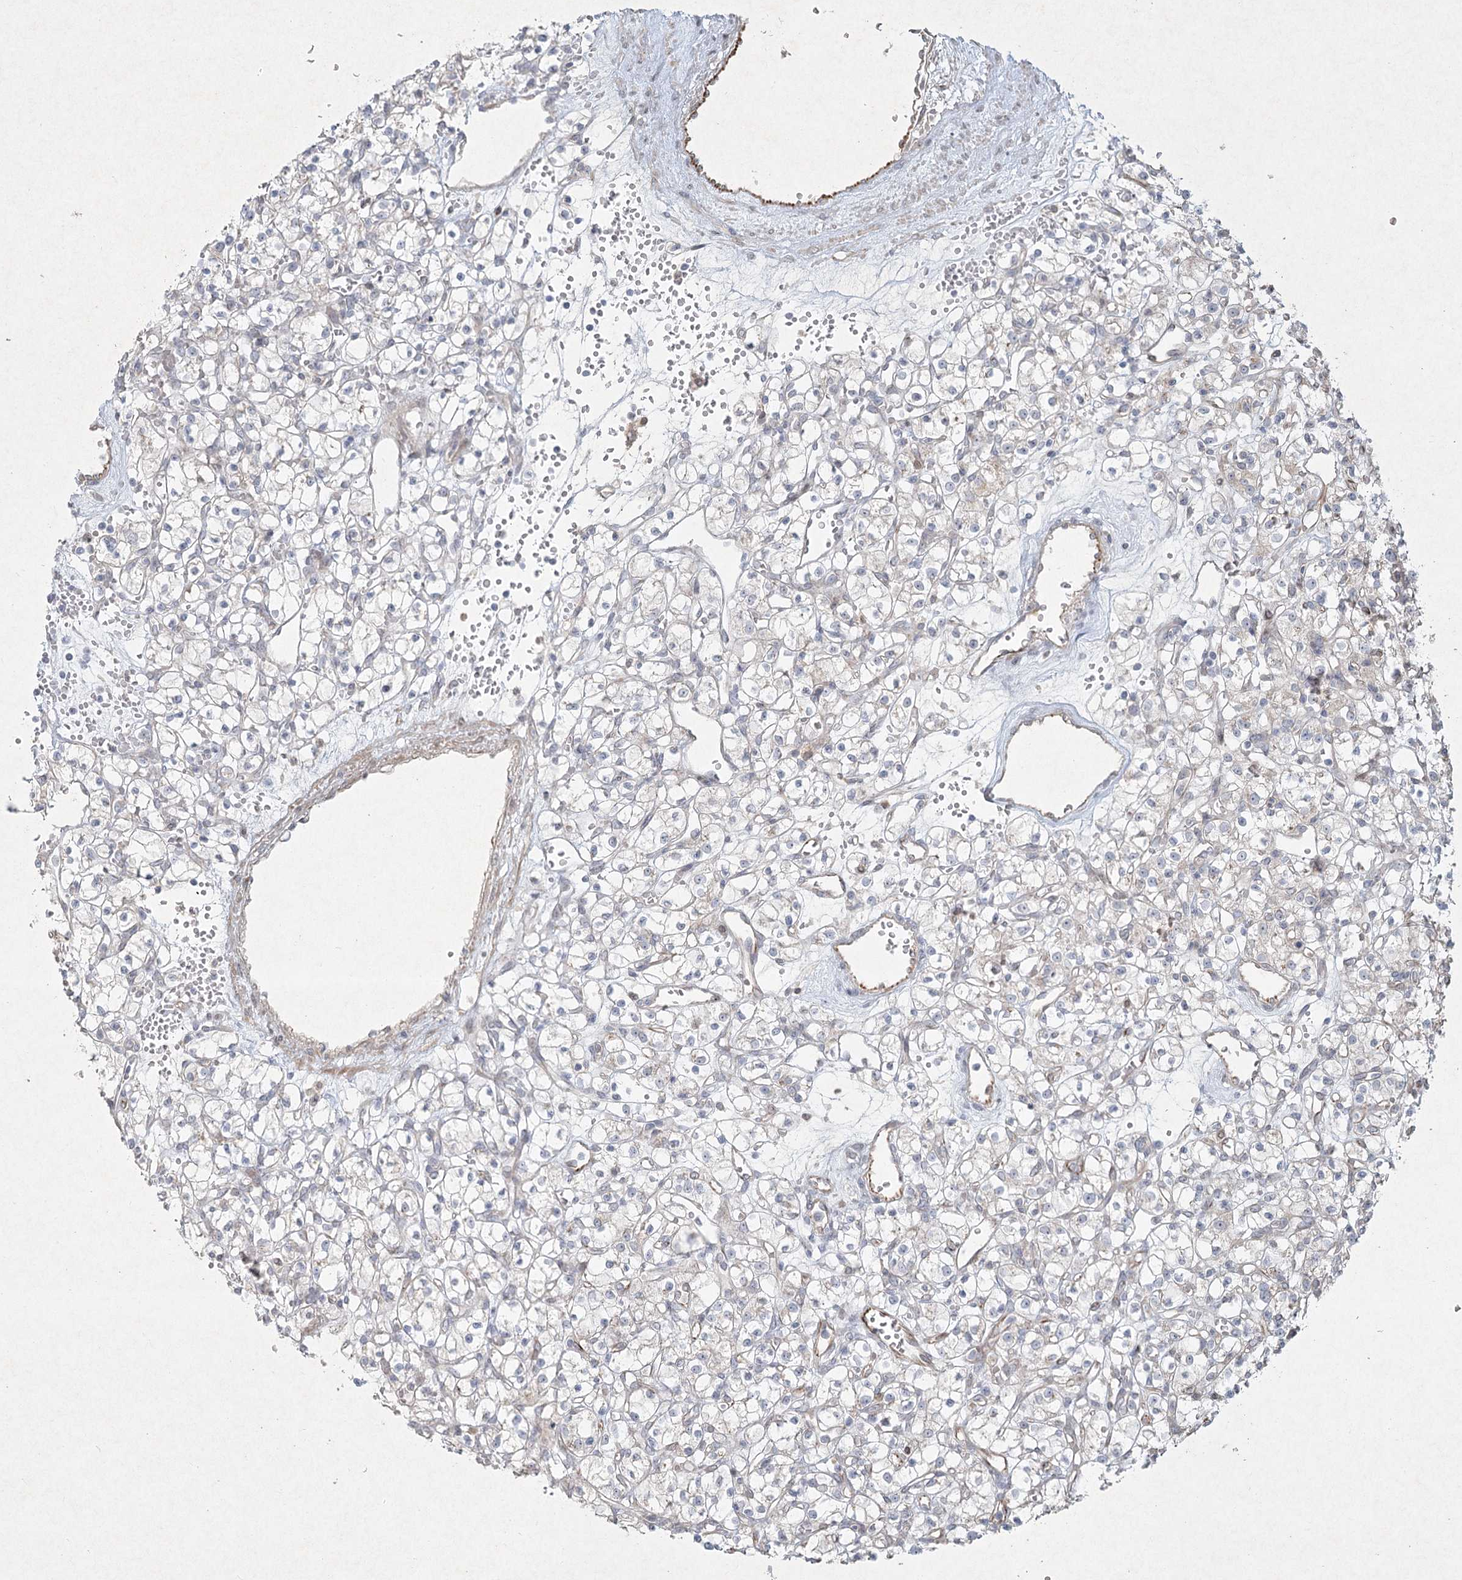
{"staining": {"intensity": "negative", "quantity": "none", "location": "none"}, "tissue": "renal cancer", "cell_type": "Tumor cells", "image_type": "cancer", "snomed": [{"axis": "morphology", "description": "Adenocarcinoma, NOS"}, {"axis": "topography", "description": "Kidney"}], "caption": "Human renal adenocarcinoma stained for a protein using immunohistochemistry shows no staining in tumor cells.", "gene": "LRP2BP", "patient": {"sex": "female", "age": 59}}